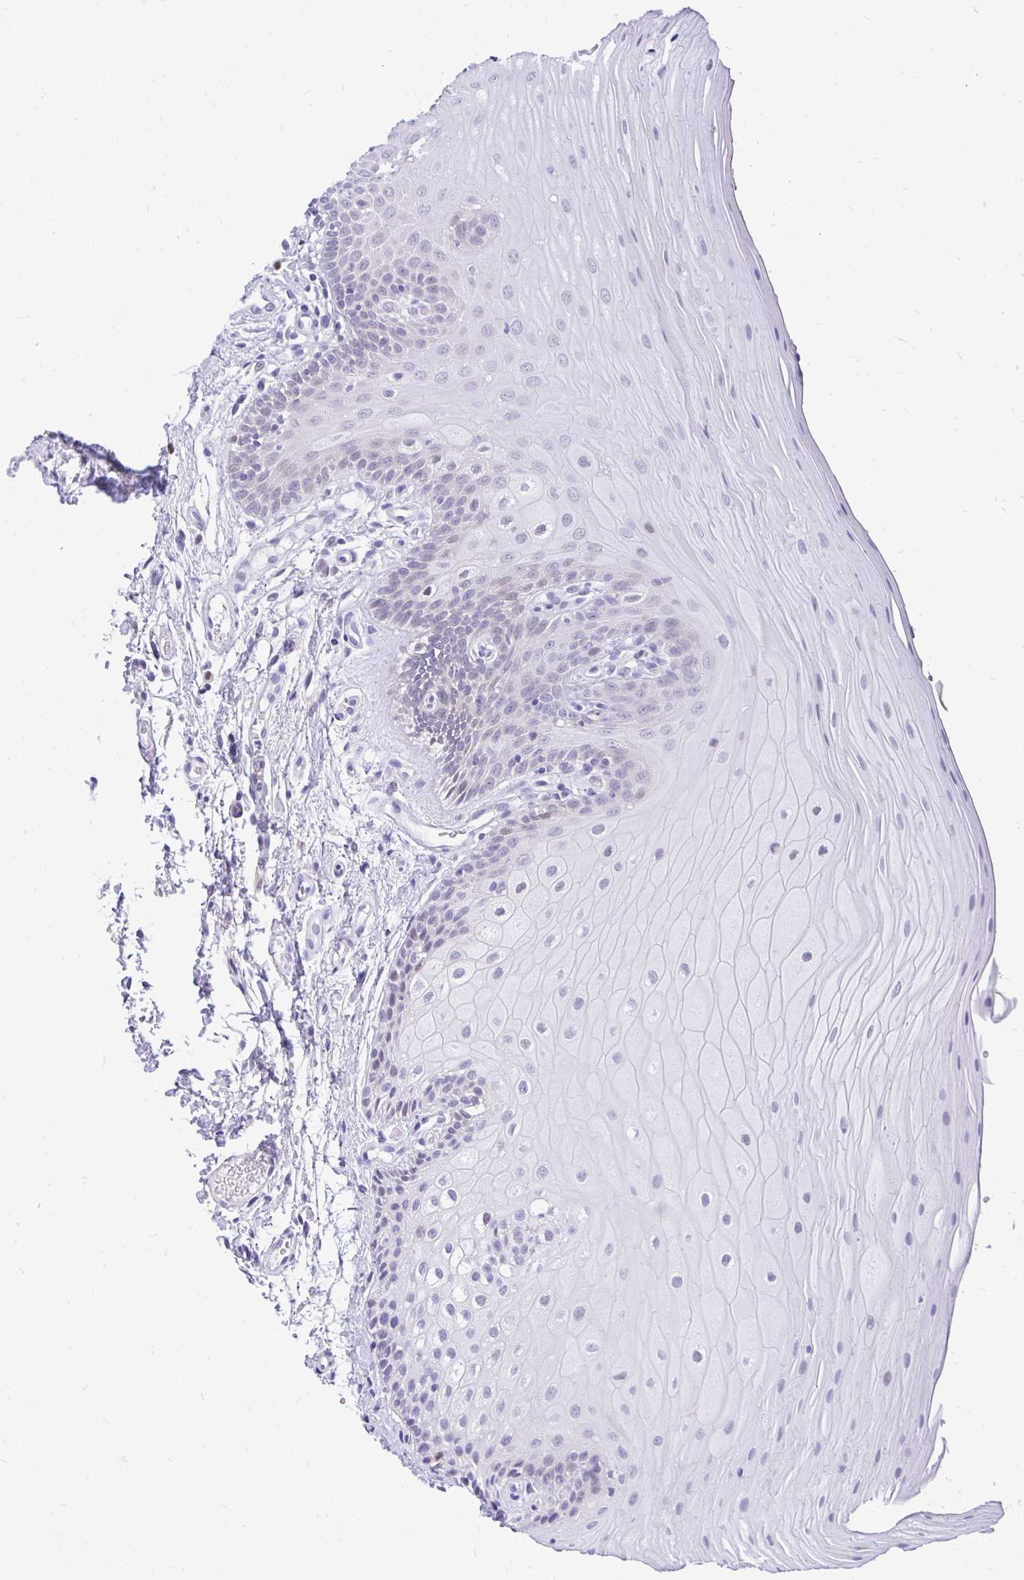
{"staining": {"intensity": "weak", "quantity": "<25%", "location": "nuclear"}, "tissue": "oral mucosa", "cell_type": "Squamous epithelial cells", "image_type": "normal", "snomed": [{"axis": "morphology", "description": "Normal tissue, NOS"}, {"axis": "topography", "description": "Oral tissue"}, {"axis": "topography", "description": "Tounge, NOS"}, {"axis": "topography", "description": "Head-Neck"}], "caption": "DAB immunohistochemical staining of normal oral mucosa displays no significant positivity in squamous epithelial cells.", "gene": "GLB1L2", "patient": {"sex": "female", "age": 84}}